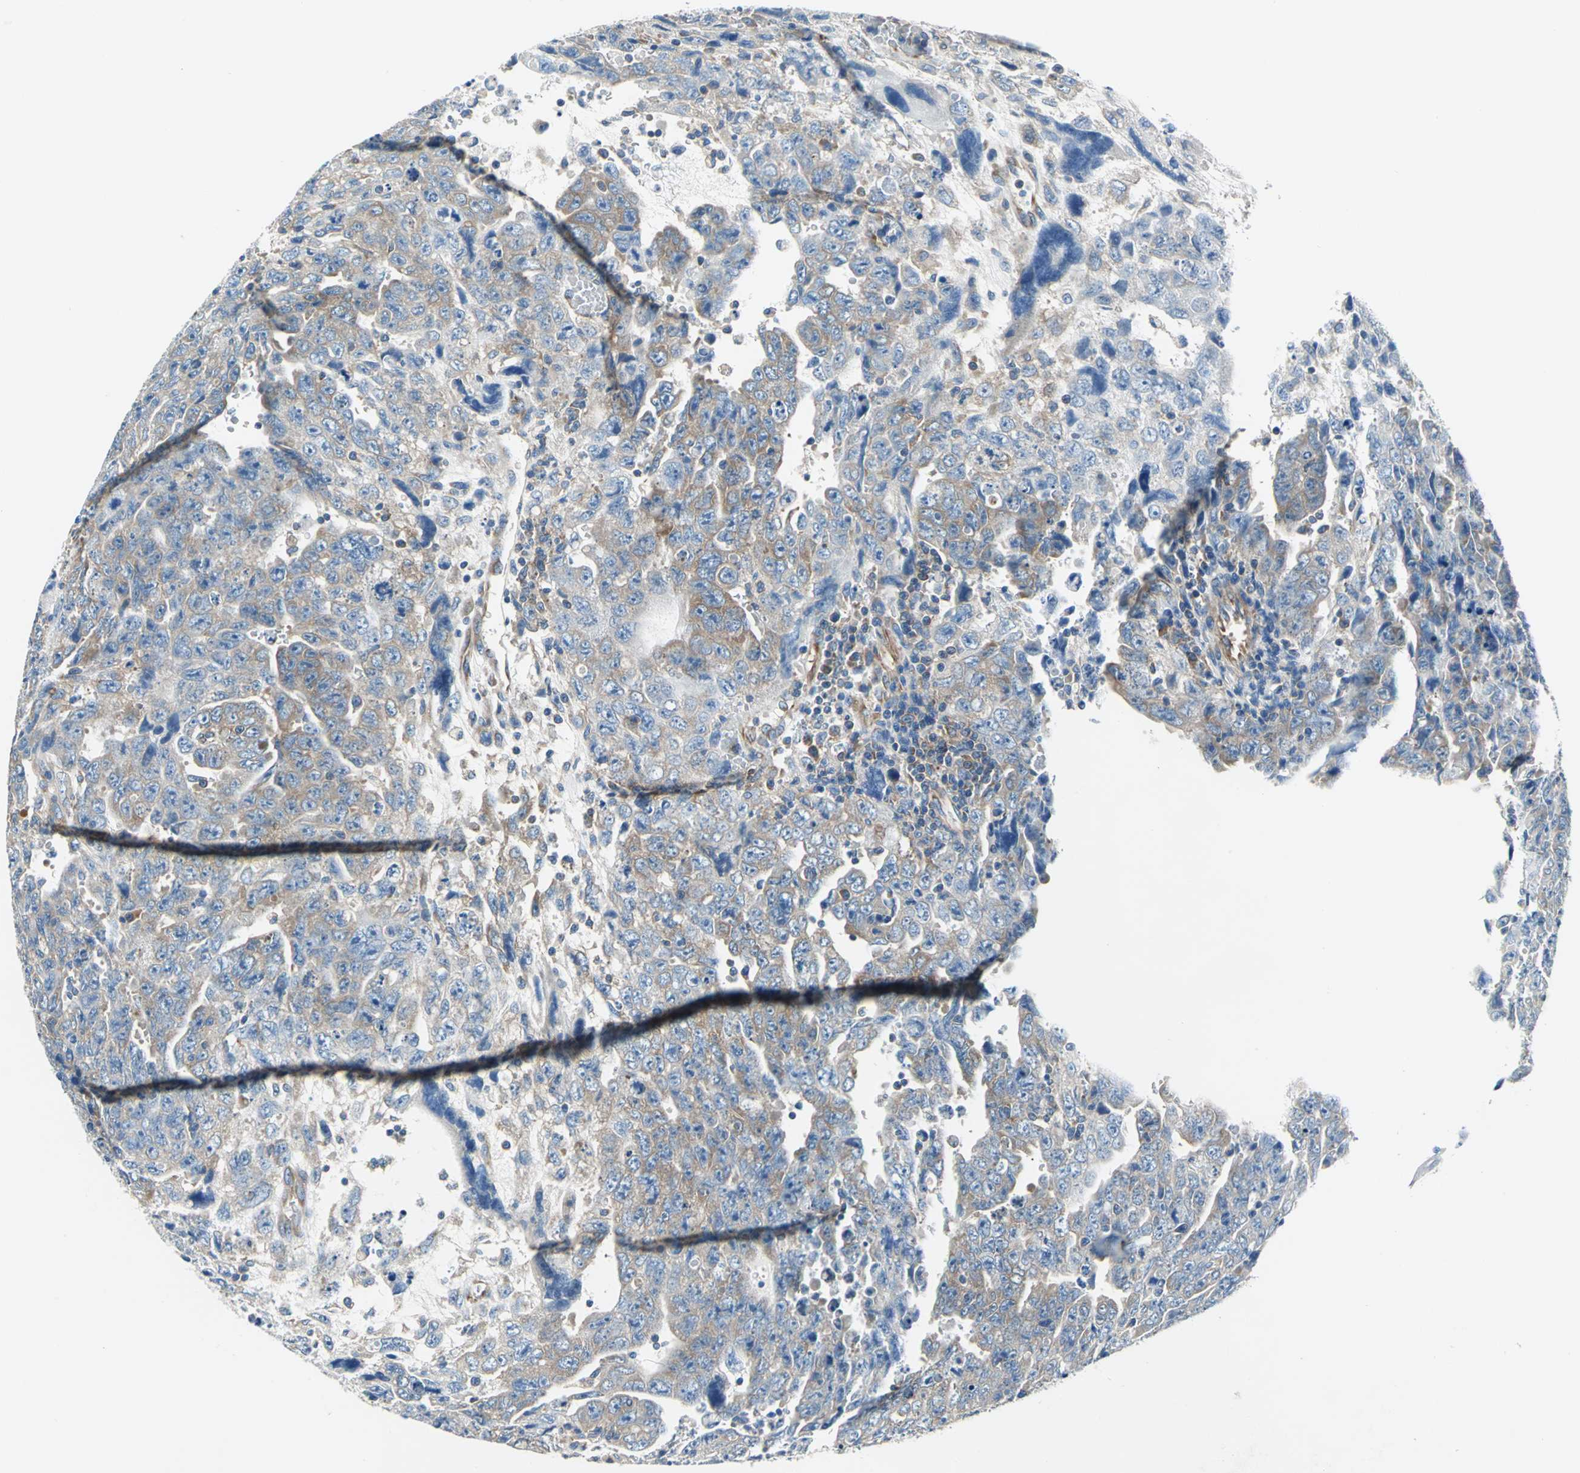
{"staining": {"intensity": "moderate", "quantity": "25%-75%", "location": "cytoplasmic/membranous"}, "tissue": "testis cancer", "cell_type": "Tumor cells", "image_type": "cancer", "snomed": [{"axis": "morphology", "description": "Carcinoma, Embryonal, NOS"}, {"axis": "topography", "description": "Testis"}], "caption": "Tumor cells demonstrate moderate cytoplasmic/membranous positivity in about 25%-75% of cells in embryonal carcinoma (testis). (Brightfield microscopy of DAB IHC at high magnification).", "gene": "TRIM25", "patient": {"sex": "male", "age": 28}}